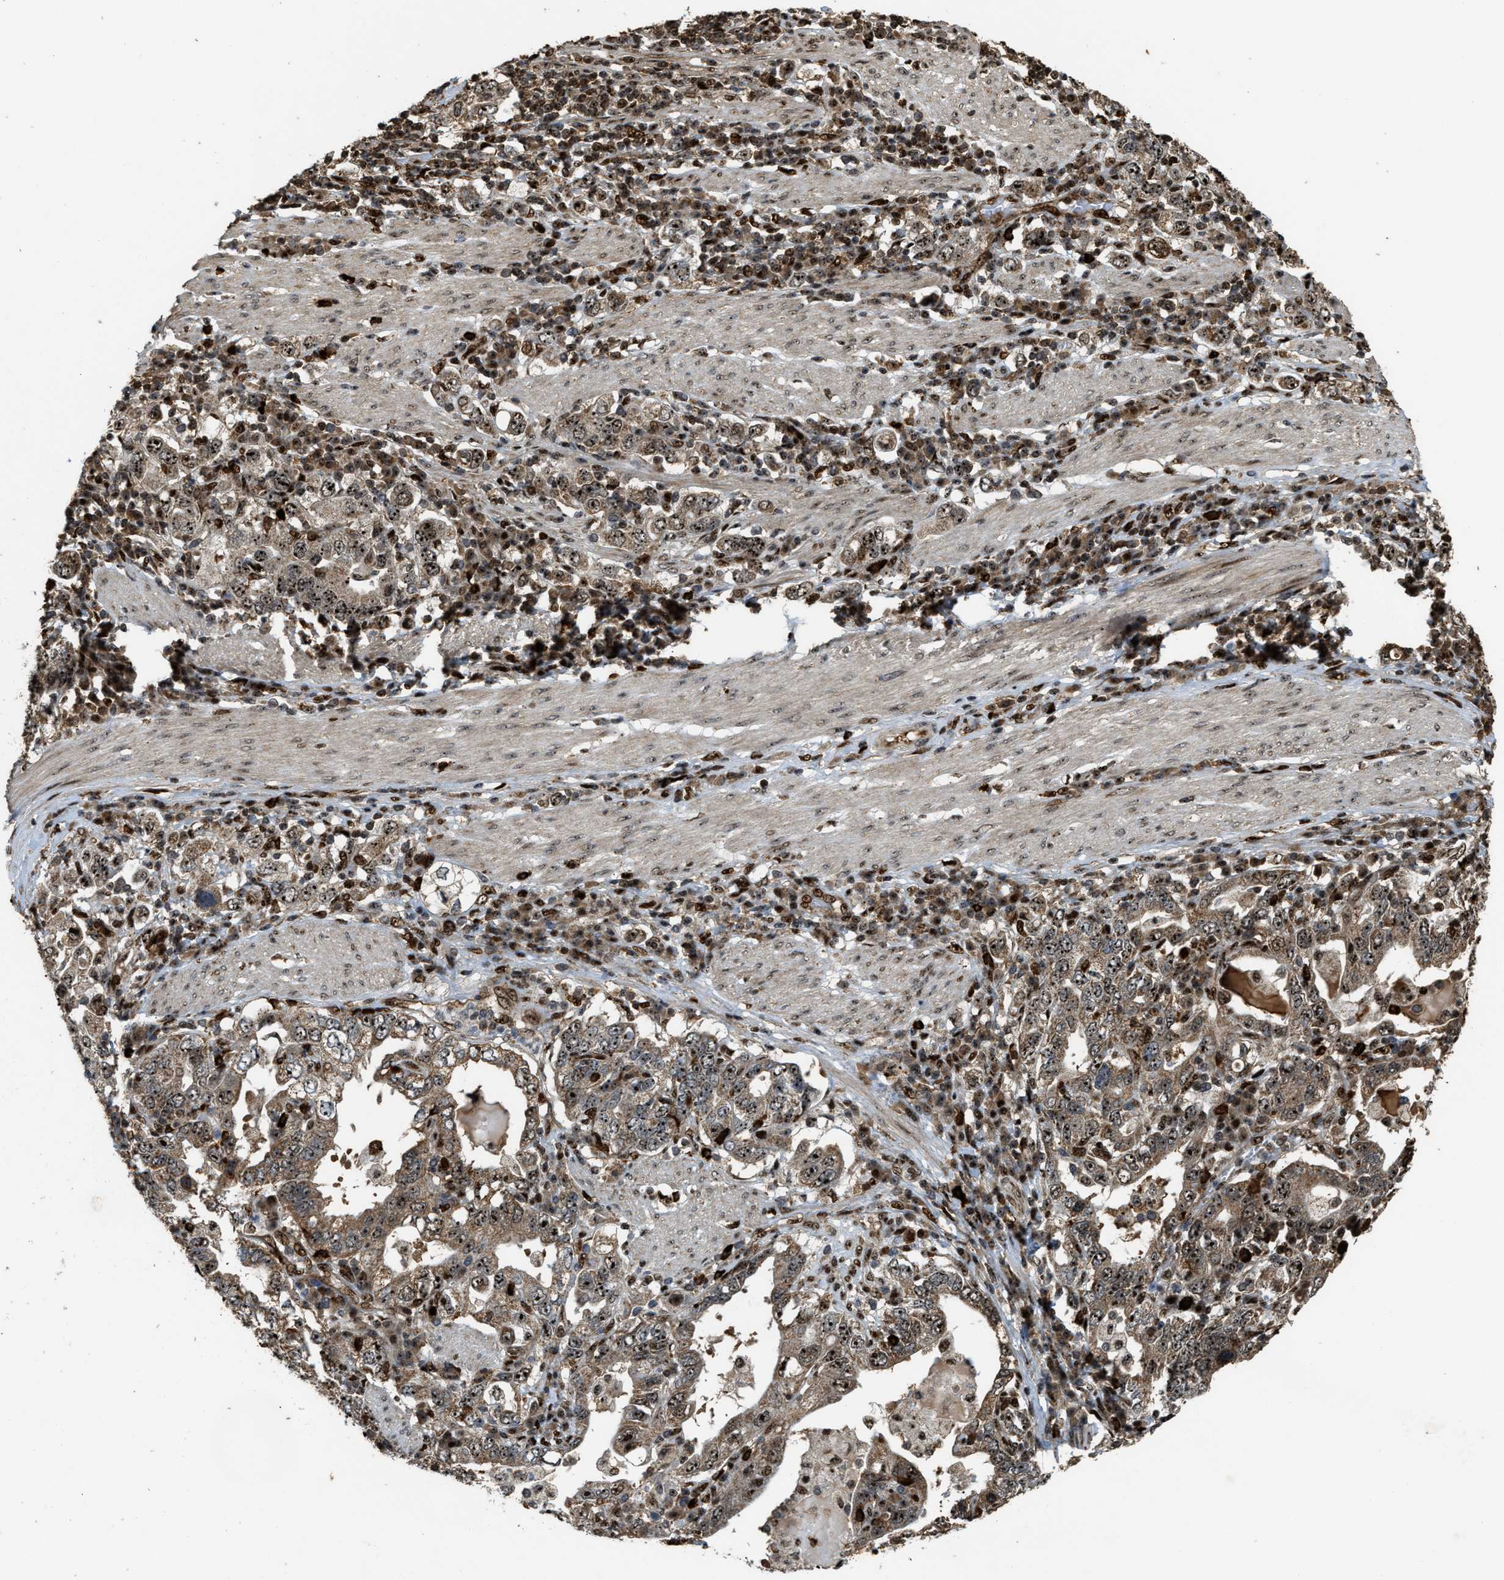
{"staining": {"intensity": "moderate", "quantity": ">75%", "location": "cytoplasmic/membranous,nuclear"}, "tissue": "stomach cancer", "cell_type": "Tumor cells", "image_type": "cancer", "snomed": [{"axis": "morphology", "description": "Adenocarcinoma, NOS"}, {"axis": "topography", "description": "Stomach, upper"}], "caption": "Tumor cells reveal medium levels of moderate cytoplasmic/membranous and nuclear staining in about >75% of cells in stomach adenocarcinoma. (brown staining indicates protein expression, while blue staining denotes nuclei).", "gene": "ZNF687", "patient": {"sex": "male", "age": 62}}